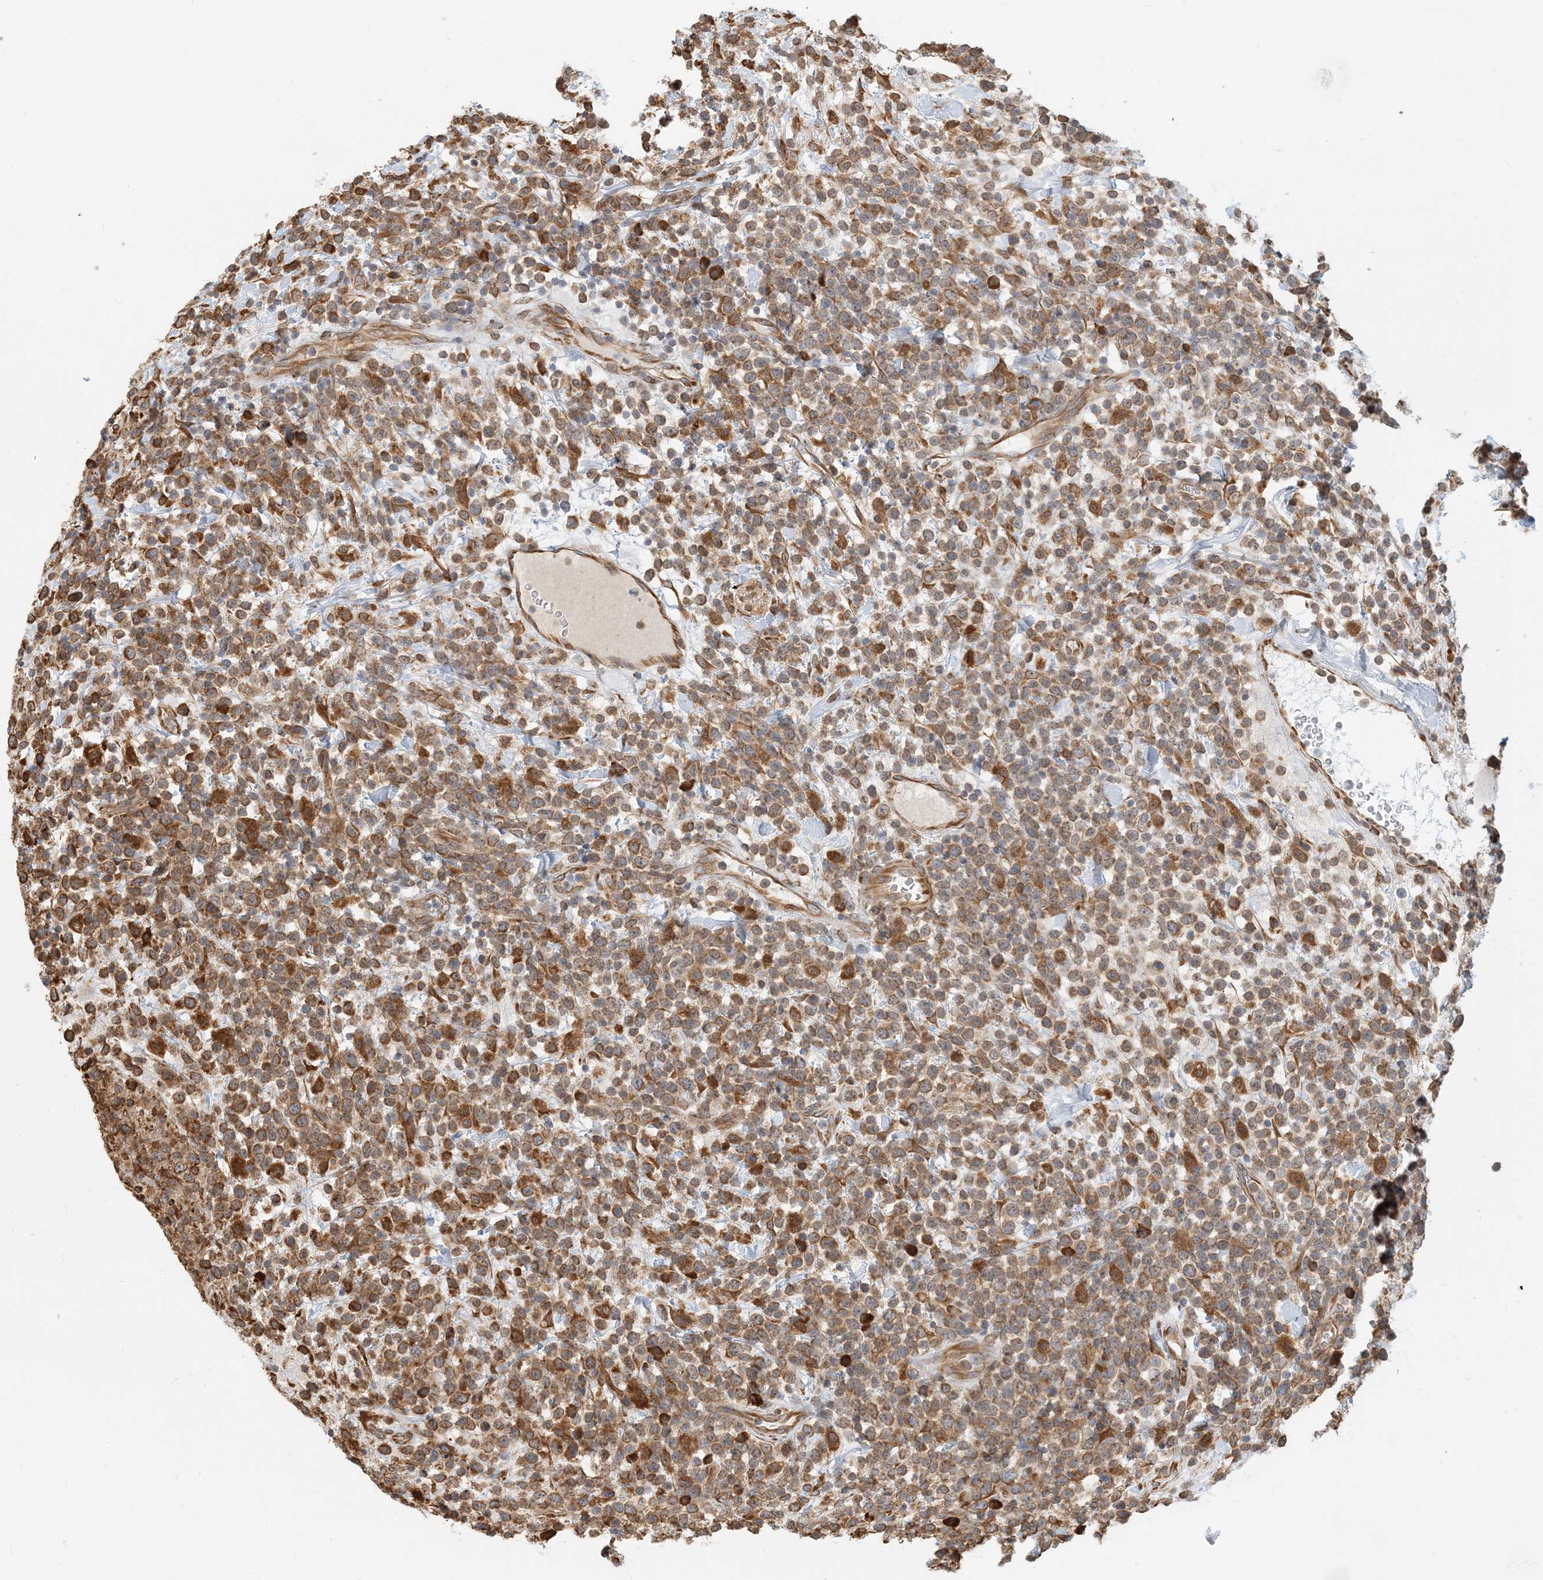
{"staining": {"intensity": "moderate", "quantity": ">75%", "location": "cytoplasmic/membranous"}, "tissue": "lymphoma", "cell_type": "Tumor cells", "image_type": "cancer", "snomed": [{"axis": "morphology", "description": "Malignant lymphoma, non-Hodgkin's type, High grade"}, {"axis": "topography", "description": "Colon"}], "caption": "About >75% of tumor cells in human lymphoma demonstrate moderate cytoplasmic/membranous protein staining as visualized by brown immunohistochemical staining.", "gene": "HNMT", "patient": {"sex": "female", "age": 53}}